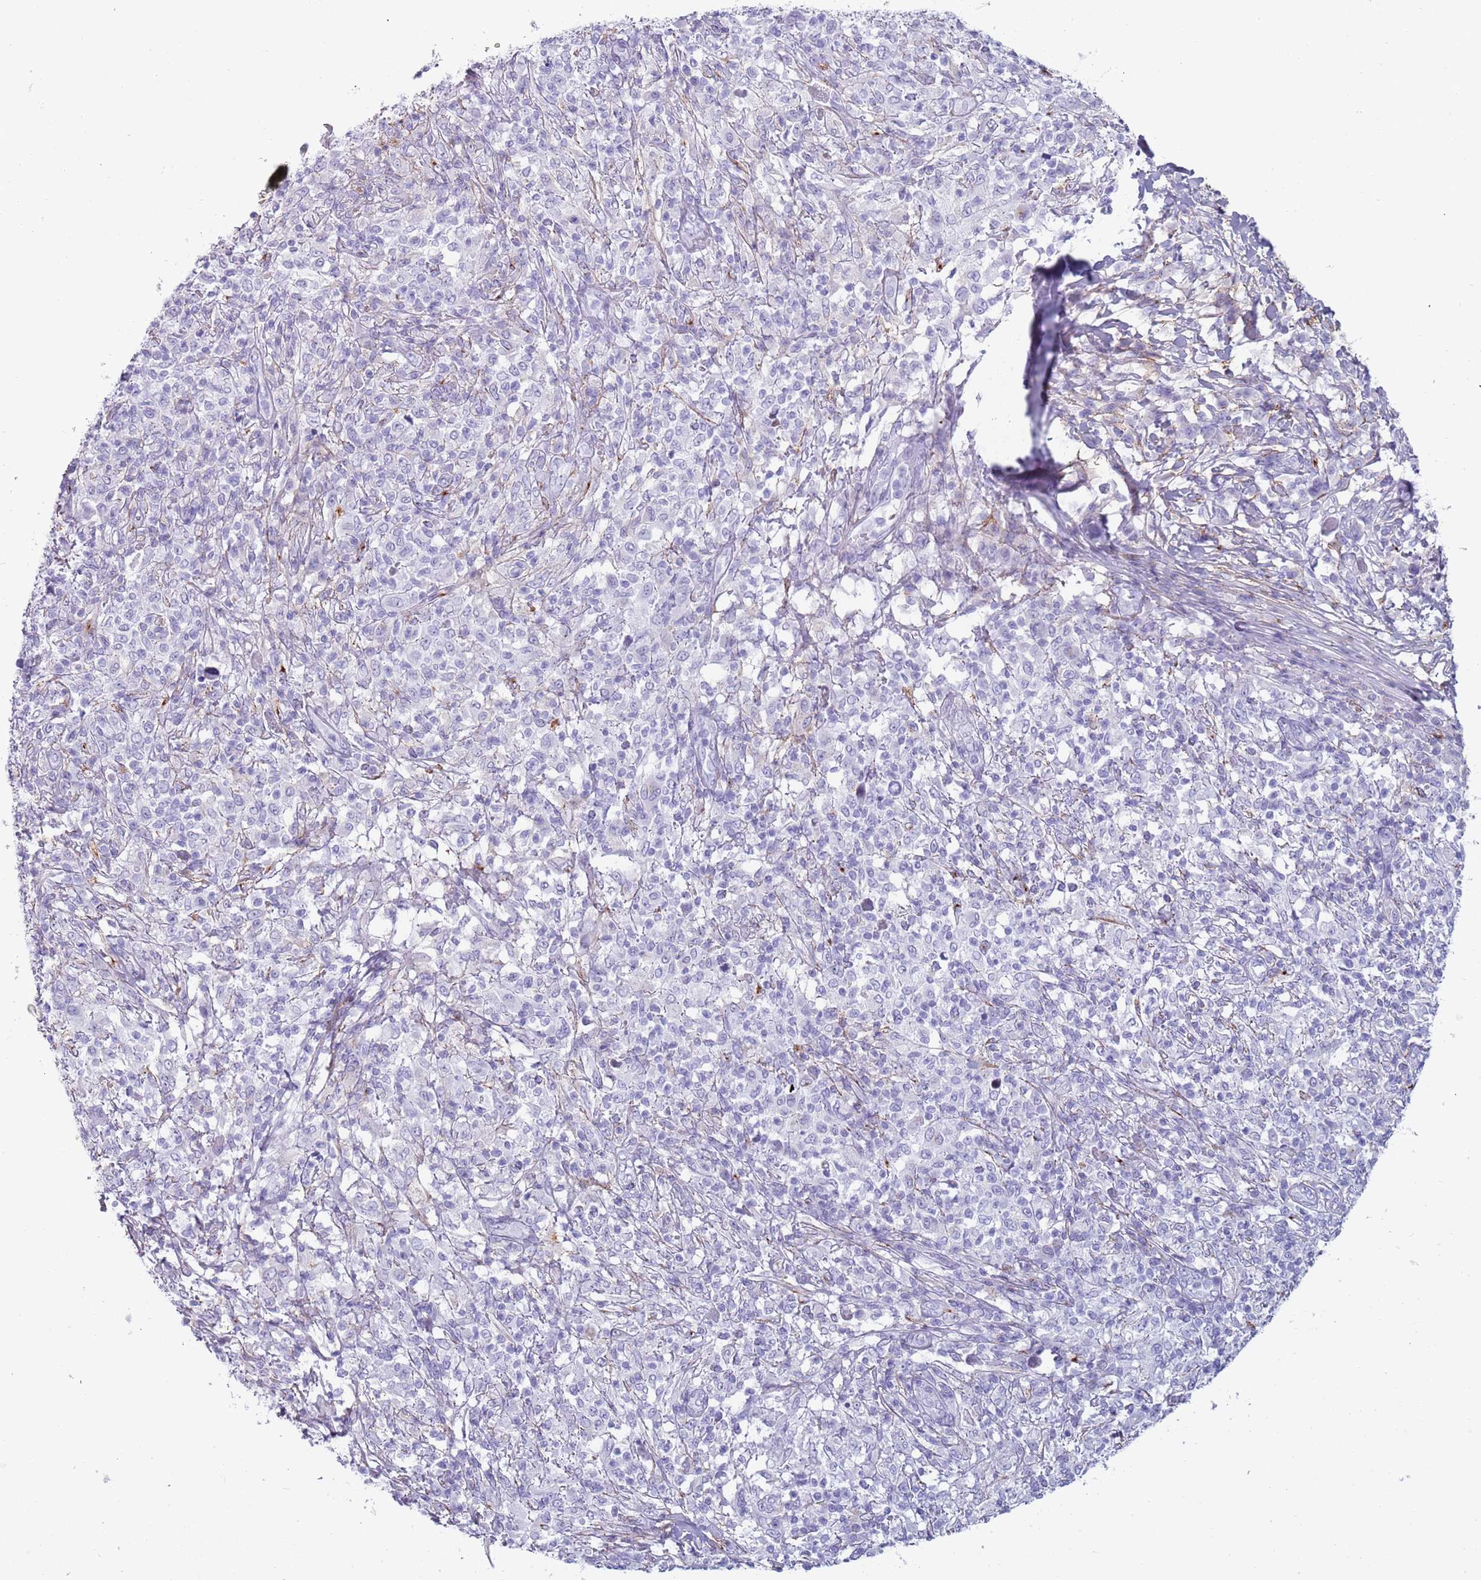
{"staining": {"intensity": "negative", "quantity": "none", "location": "none"}, "tissue": "melanoma", "cell_type": "Tumor cells", "image_type": "cancer", "snomed": [{"axis": "morphology", "description": "Malignant melanoma, NOS"}, {"axis": "topography", "description": "Skin"}], "caption": "Melanoma stained for a protein using immunohistochemistry (IHC) displays no expression tumor cells.", "gene": "COLEC12", "patient": {"sex": "male", "age": 66}}